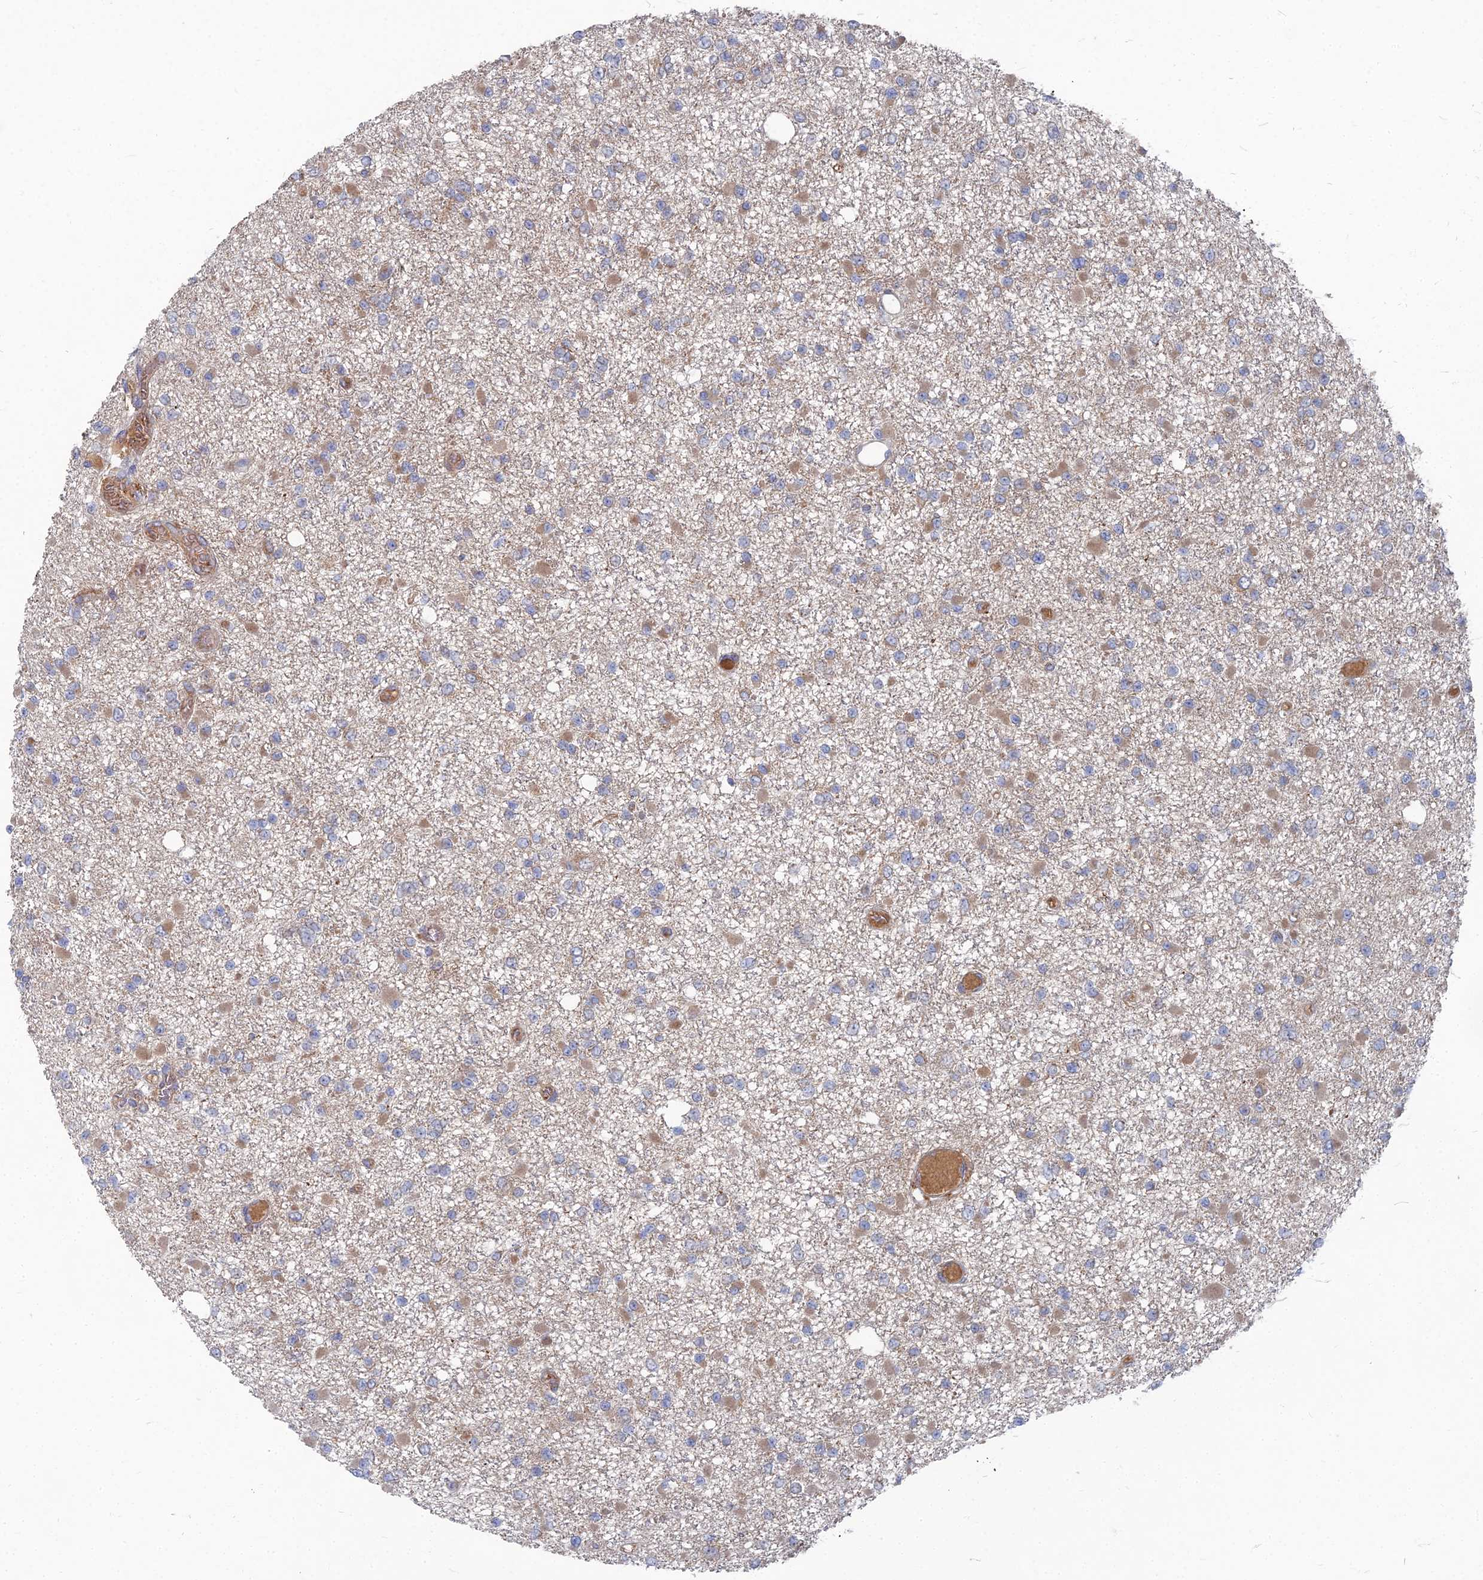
{"staining": {"intensity": "weak", "quantity": "25%-75%", "location": "cytoplasmic/membranous"}, "tissue": "glioma", "cell_type": "Tumor cells", "image_type": "cancer", "snomed": [{"axis": "morphology", "description": "Glioma, malignant, Low grade"}, {"axis": "topography", "description": "Brain"}], "caption": "Protein staining of malignant glioma (low-grade) tissue exhibits weak cytoplasmic/membranous expression in about 25%-75% of tumor cells.", "gene": "PPCDC", "patient": {"sex": "female", "age": 22}}